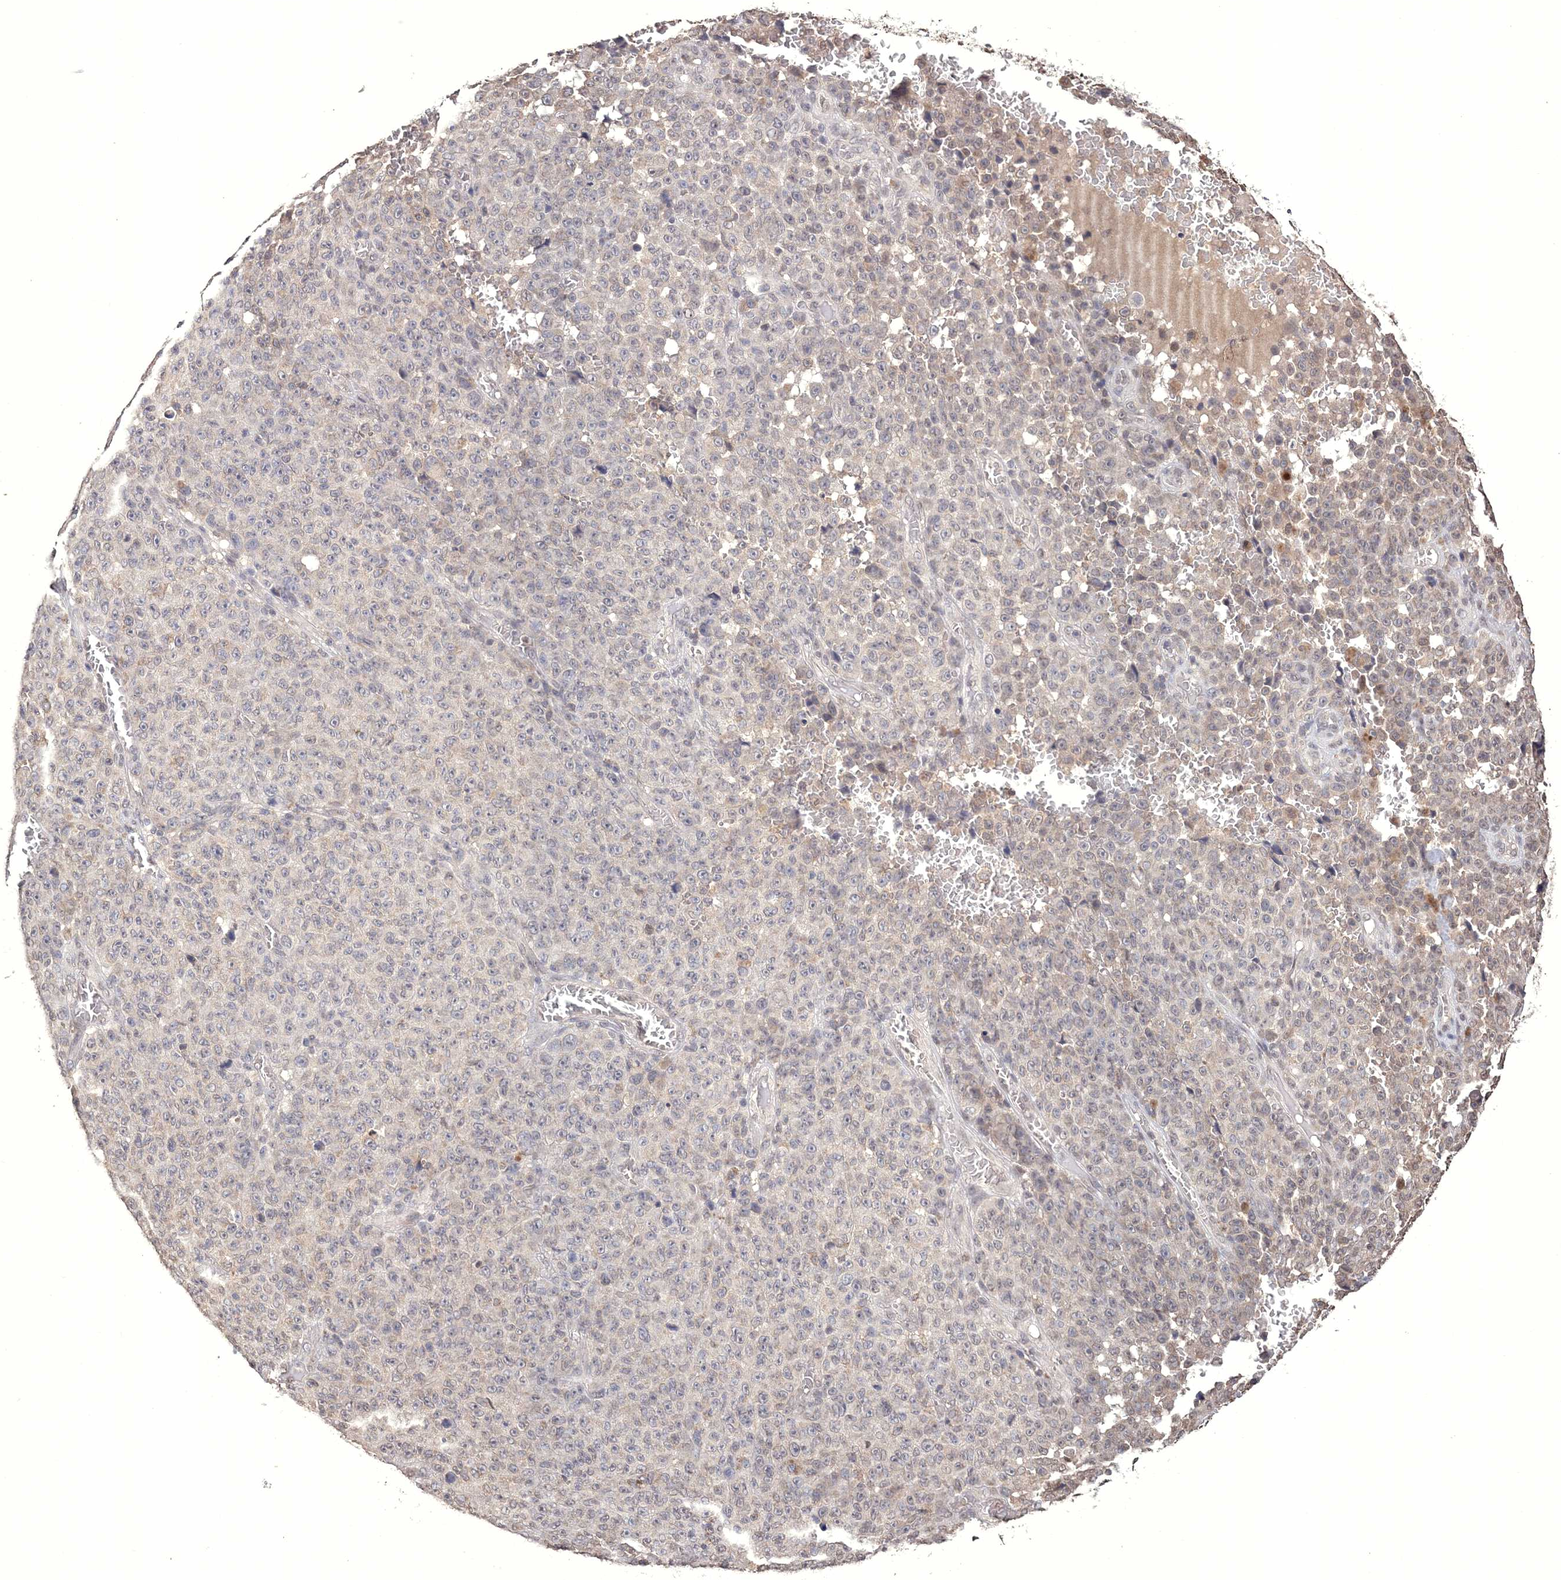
{"staining": {"intensity": "negative", "quantity": "none", "location": "none"}, "tissue": "melanoma", "cell_type": "Tumor cells", "image_type": "cancer", "snomed": [{"axis": "morphology", "description": "Malignant melanoma, NOS"}, {"axis": "topography", "description": "Skin"}], "caption": "Immunohistochemical staining of malignant melanoma displays no significant staining in tumor cells. Nuclei are stained in blue.", "gene": "GPN1", "patient": {"sex": "female", "age": 82}}